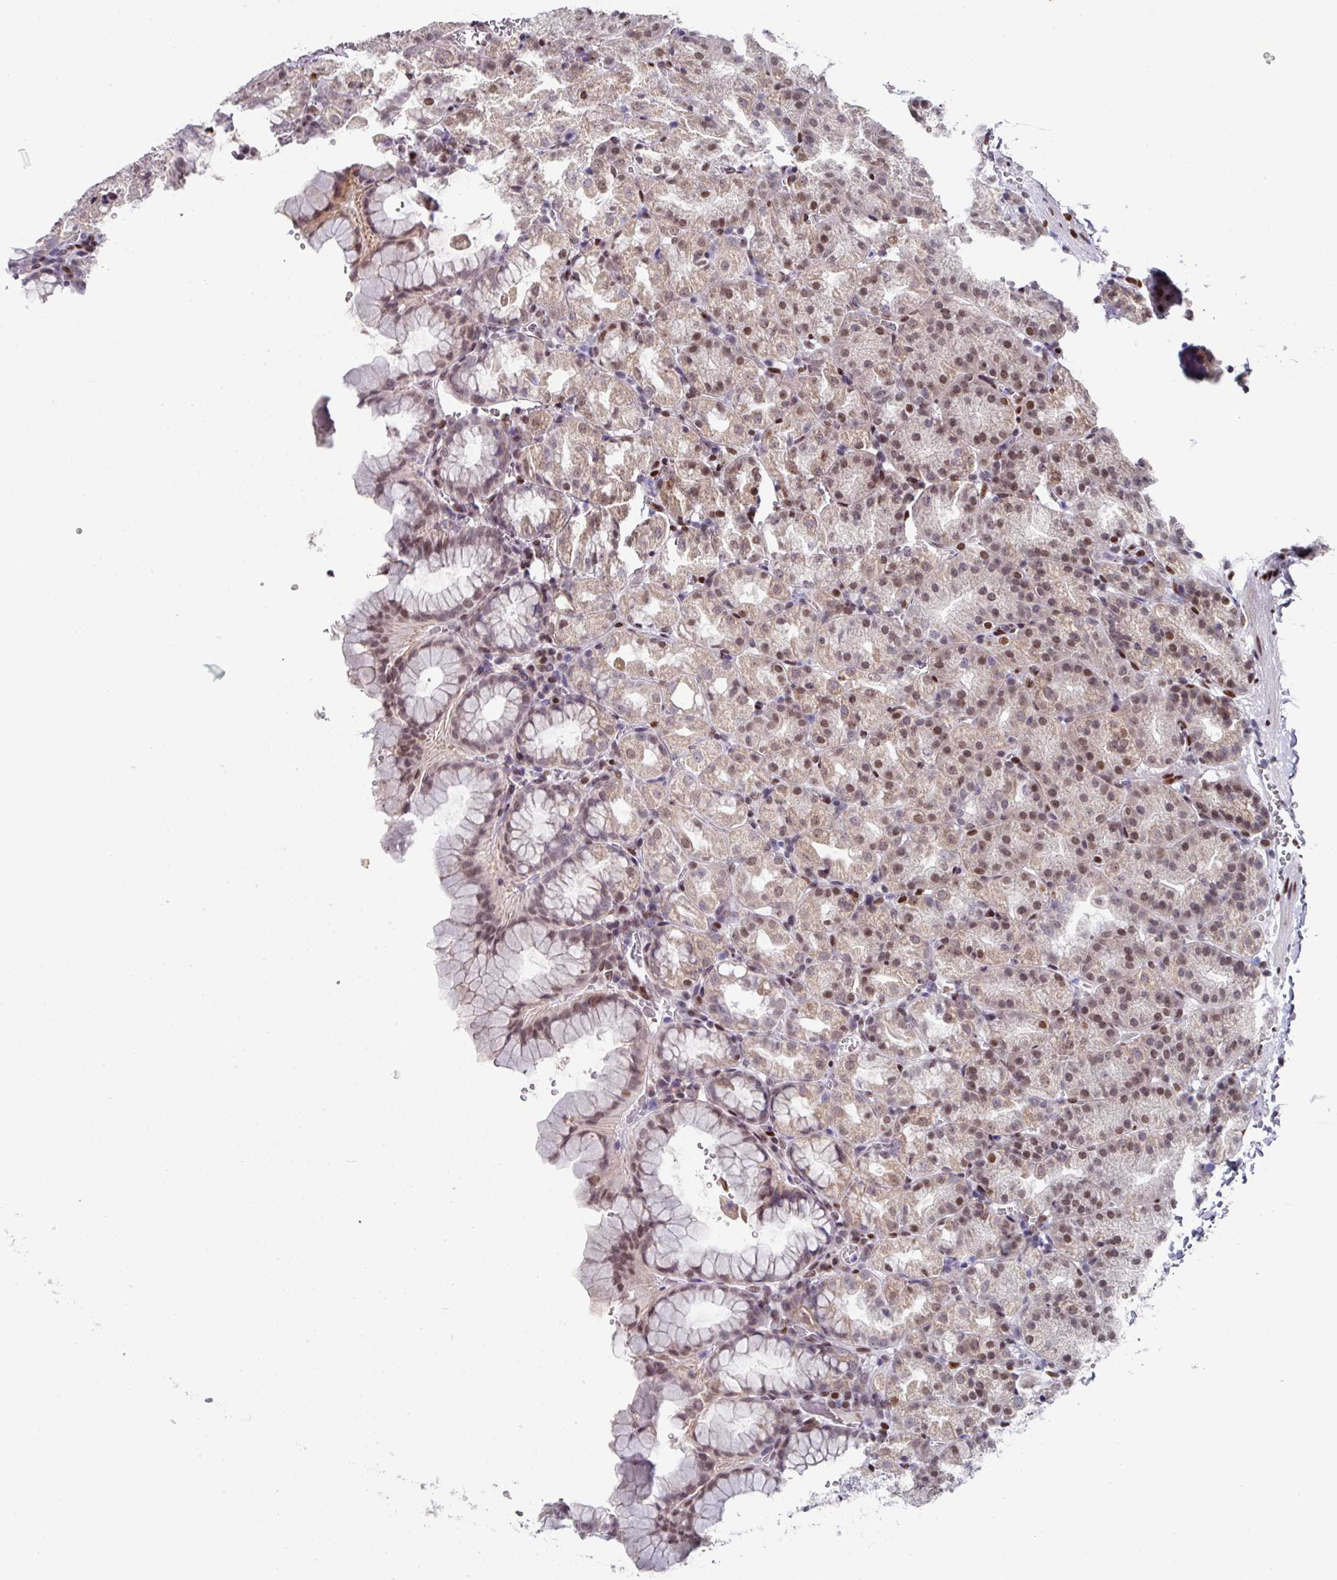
{"staining": {"intensity": "moderate", "quantity": "<25%", "location": "cytoplasmic/membranous,nuclear"}, "tissue": "stomach", "cell_type": "Glandular cells", "image_type": "normal", "snomed": [{"axis": "morphology", "description": "Normal tissue, NOS"}, {"axis": "topography", "description": "Stomach, upper"}], "caption": "This is an image of immunohistochemistry staining of normal stomach, which shows moderate expression in the cytoplasmic/membranous,nuclear of glandular cells.", "gene": "CBX7", "patient": {"sex": "female", "age": 81}}